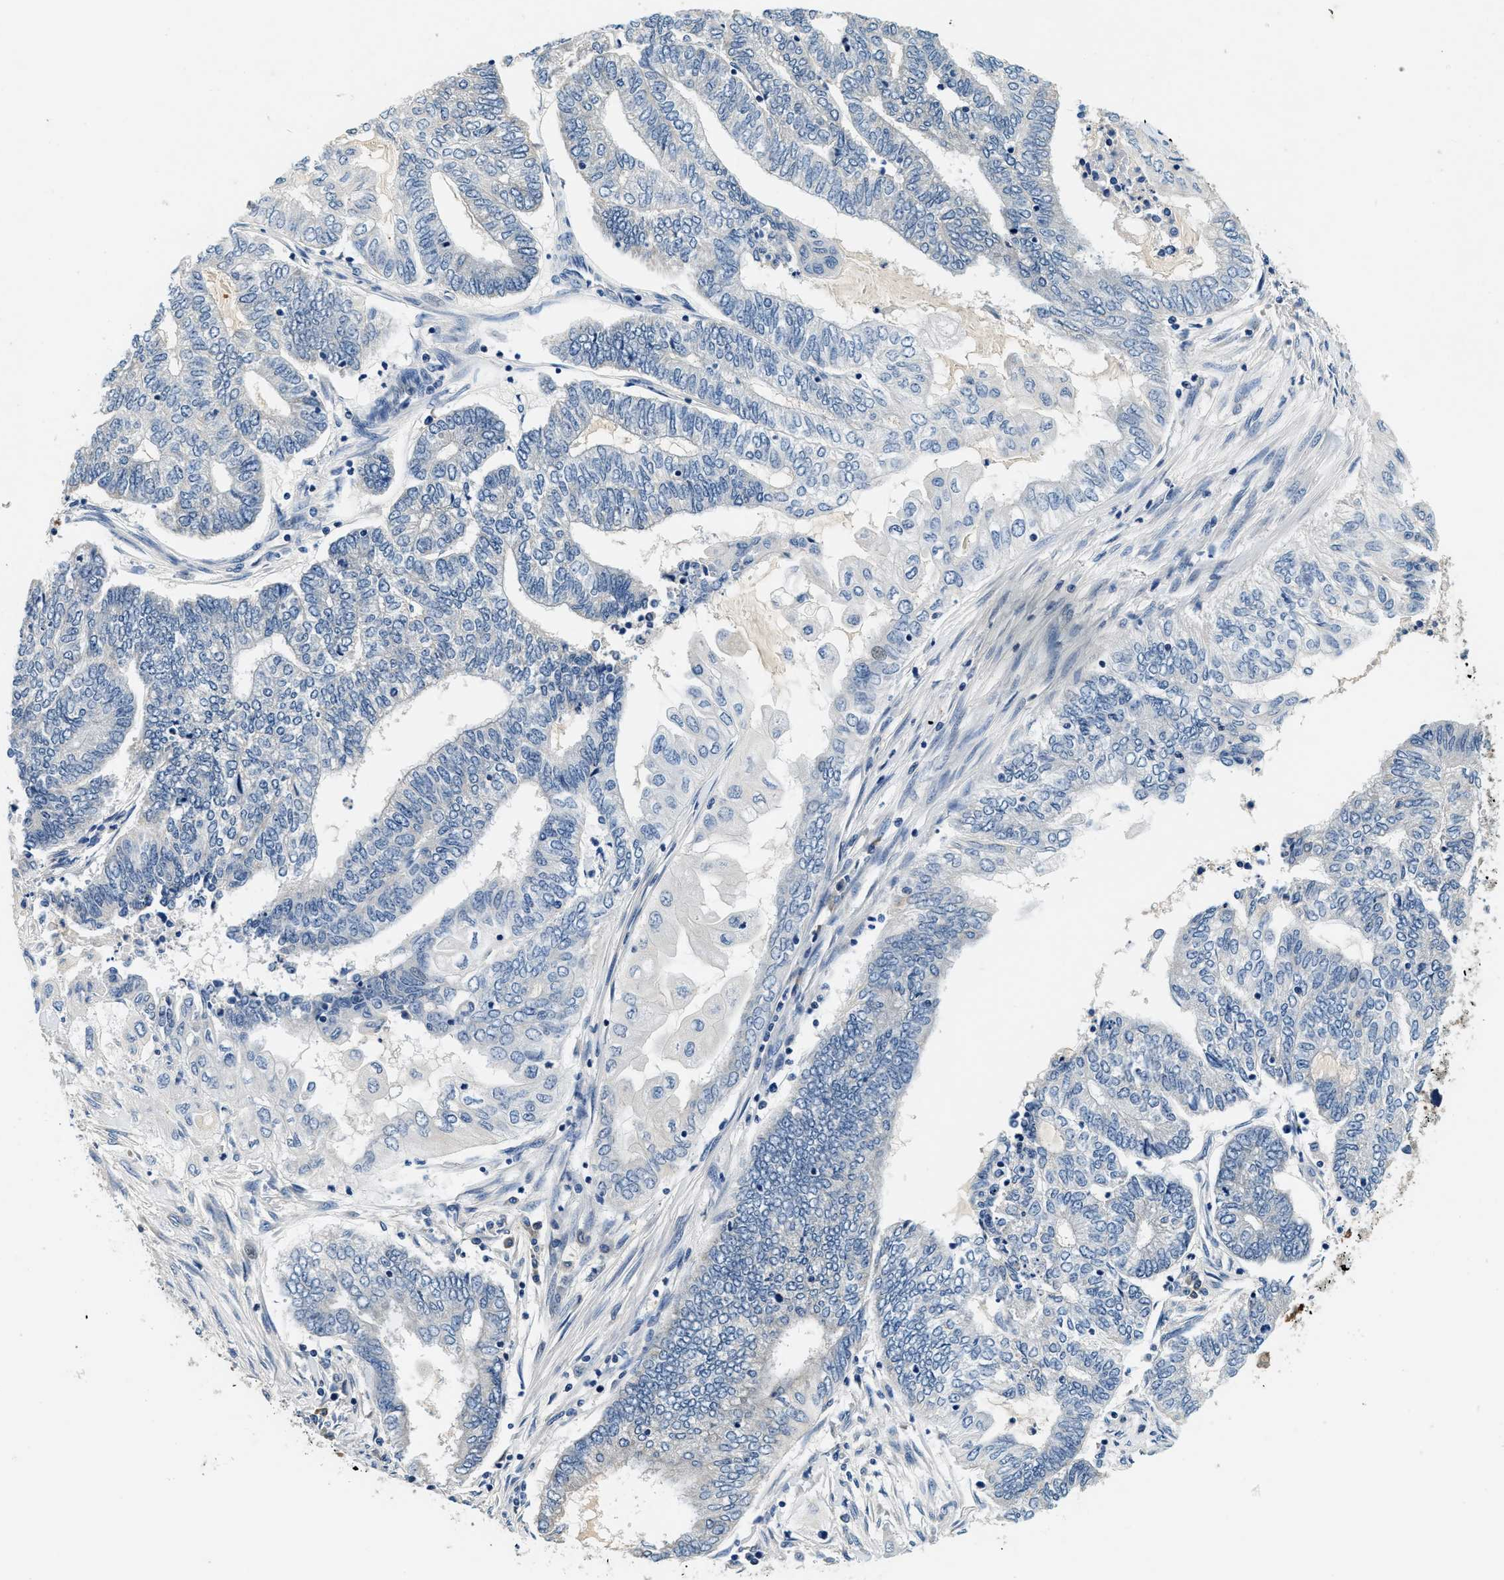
{"staining": {"intensity": "negative", "quantity": "none", "location": "none"}, "tissue": "endometrial cancer", "cell_type": "Tumor cells", "image_type": "cancer", "snomed": [{"axis": "morphology", "description": "Adenocarcinoma, NOS"}, {"axis": "topography", "description": "Uterus"}, {"axis": "topography", "description": "Endometrium"}], "caption": "This is an immunohistochemistry (IHC) micrograph of human endometrial cancer (adenocarcinoma). There is no staining in tumor cells.", "gene": "ALDH3A2", "patient": {"sex": "female", "age": 70}}